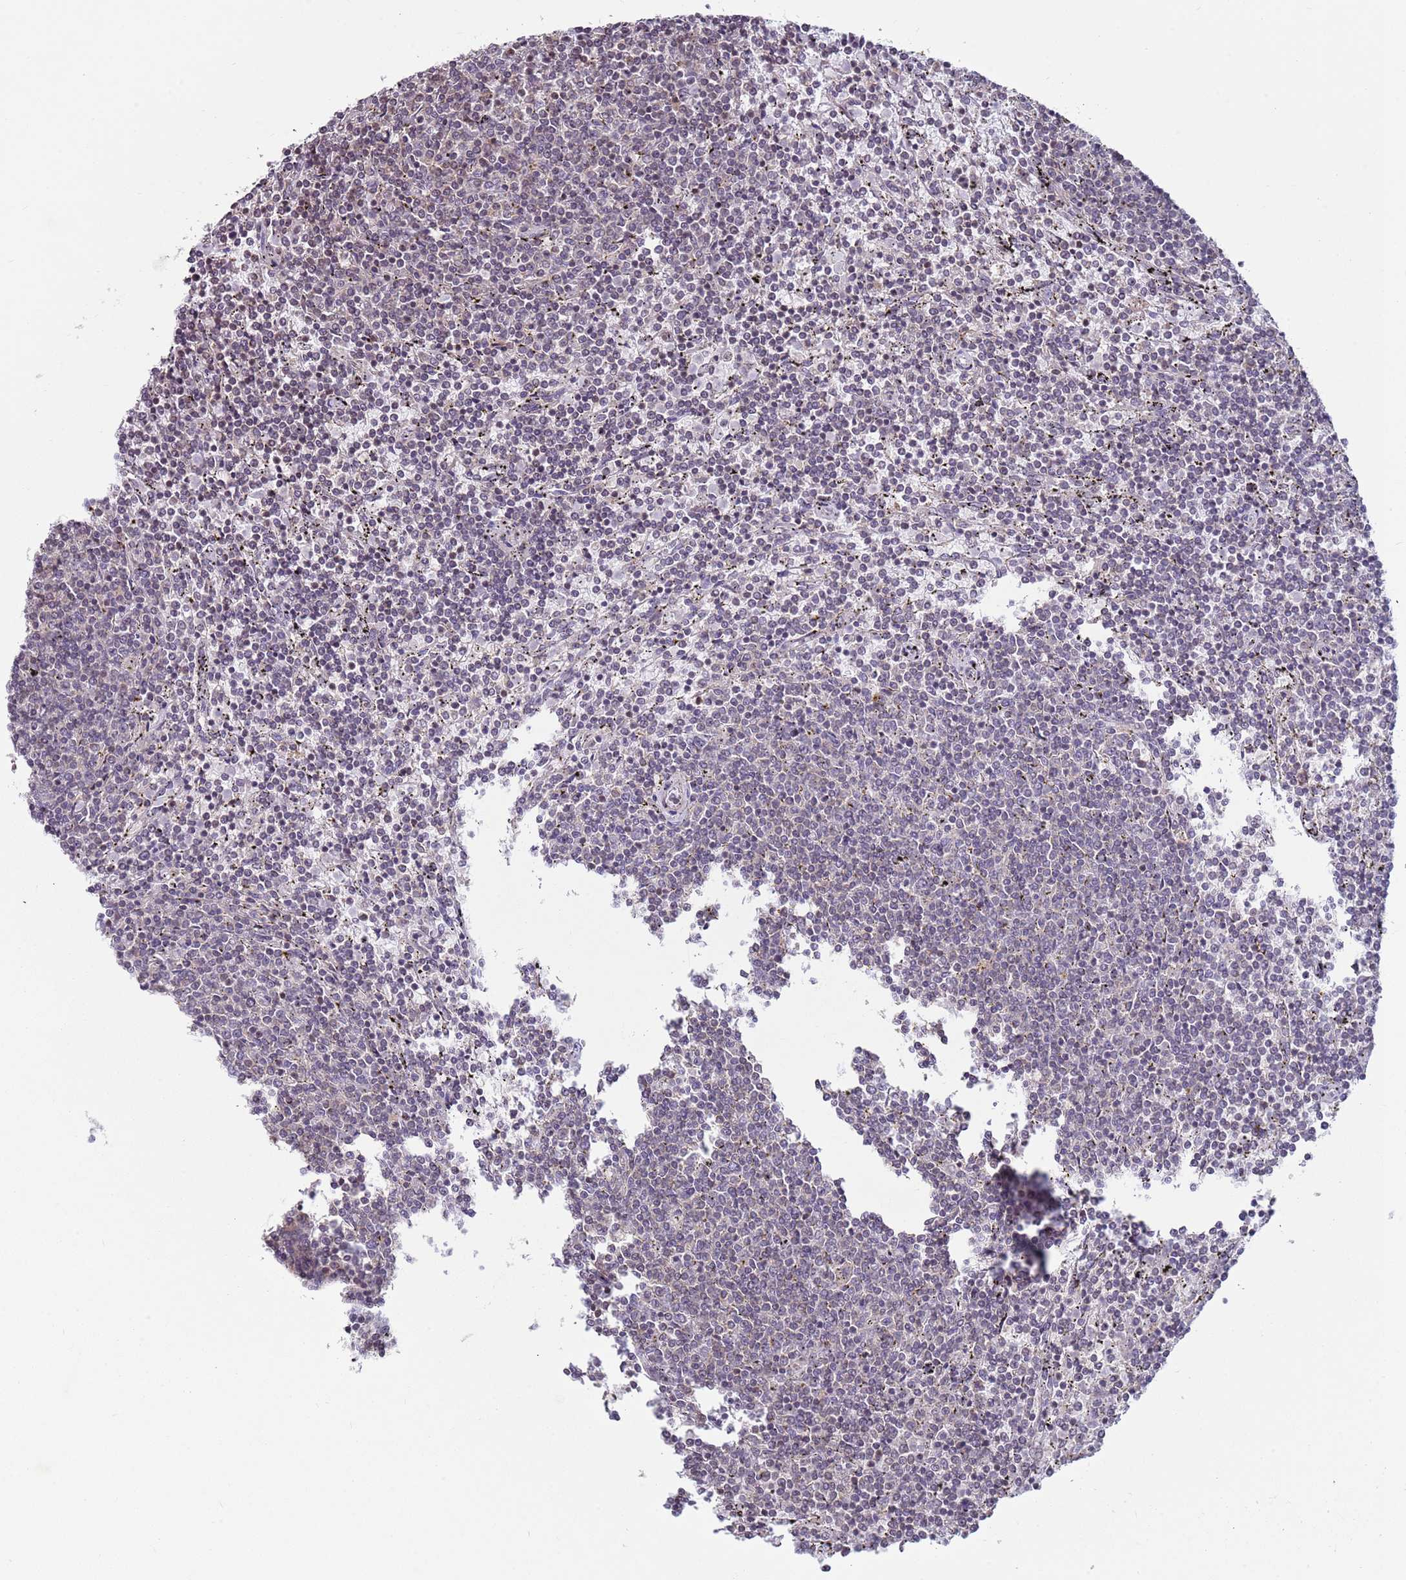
{"staining": {"intensity": "negative", "quantity": "none", "location": "none"}, "tissue": "lymphoma", "cell_type": "Tumor cells", "image_type": "cancer", "snomed": [{"axis": "morphology", "description": "Malignant lymphoma, non-Hodgkin's type, Low grade"}, {"axis": "topography", "description": "Spleen"}], "caption": "There is no significant positivity in tumor cells of lymphoma.", "gene": "SNAPC4", "patient": {"sex": "female", "age": 50}}